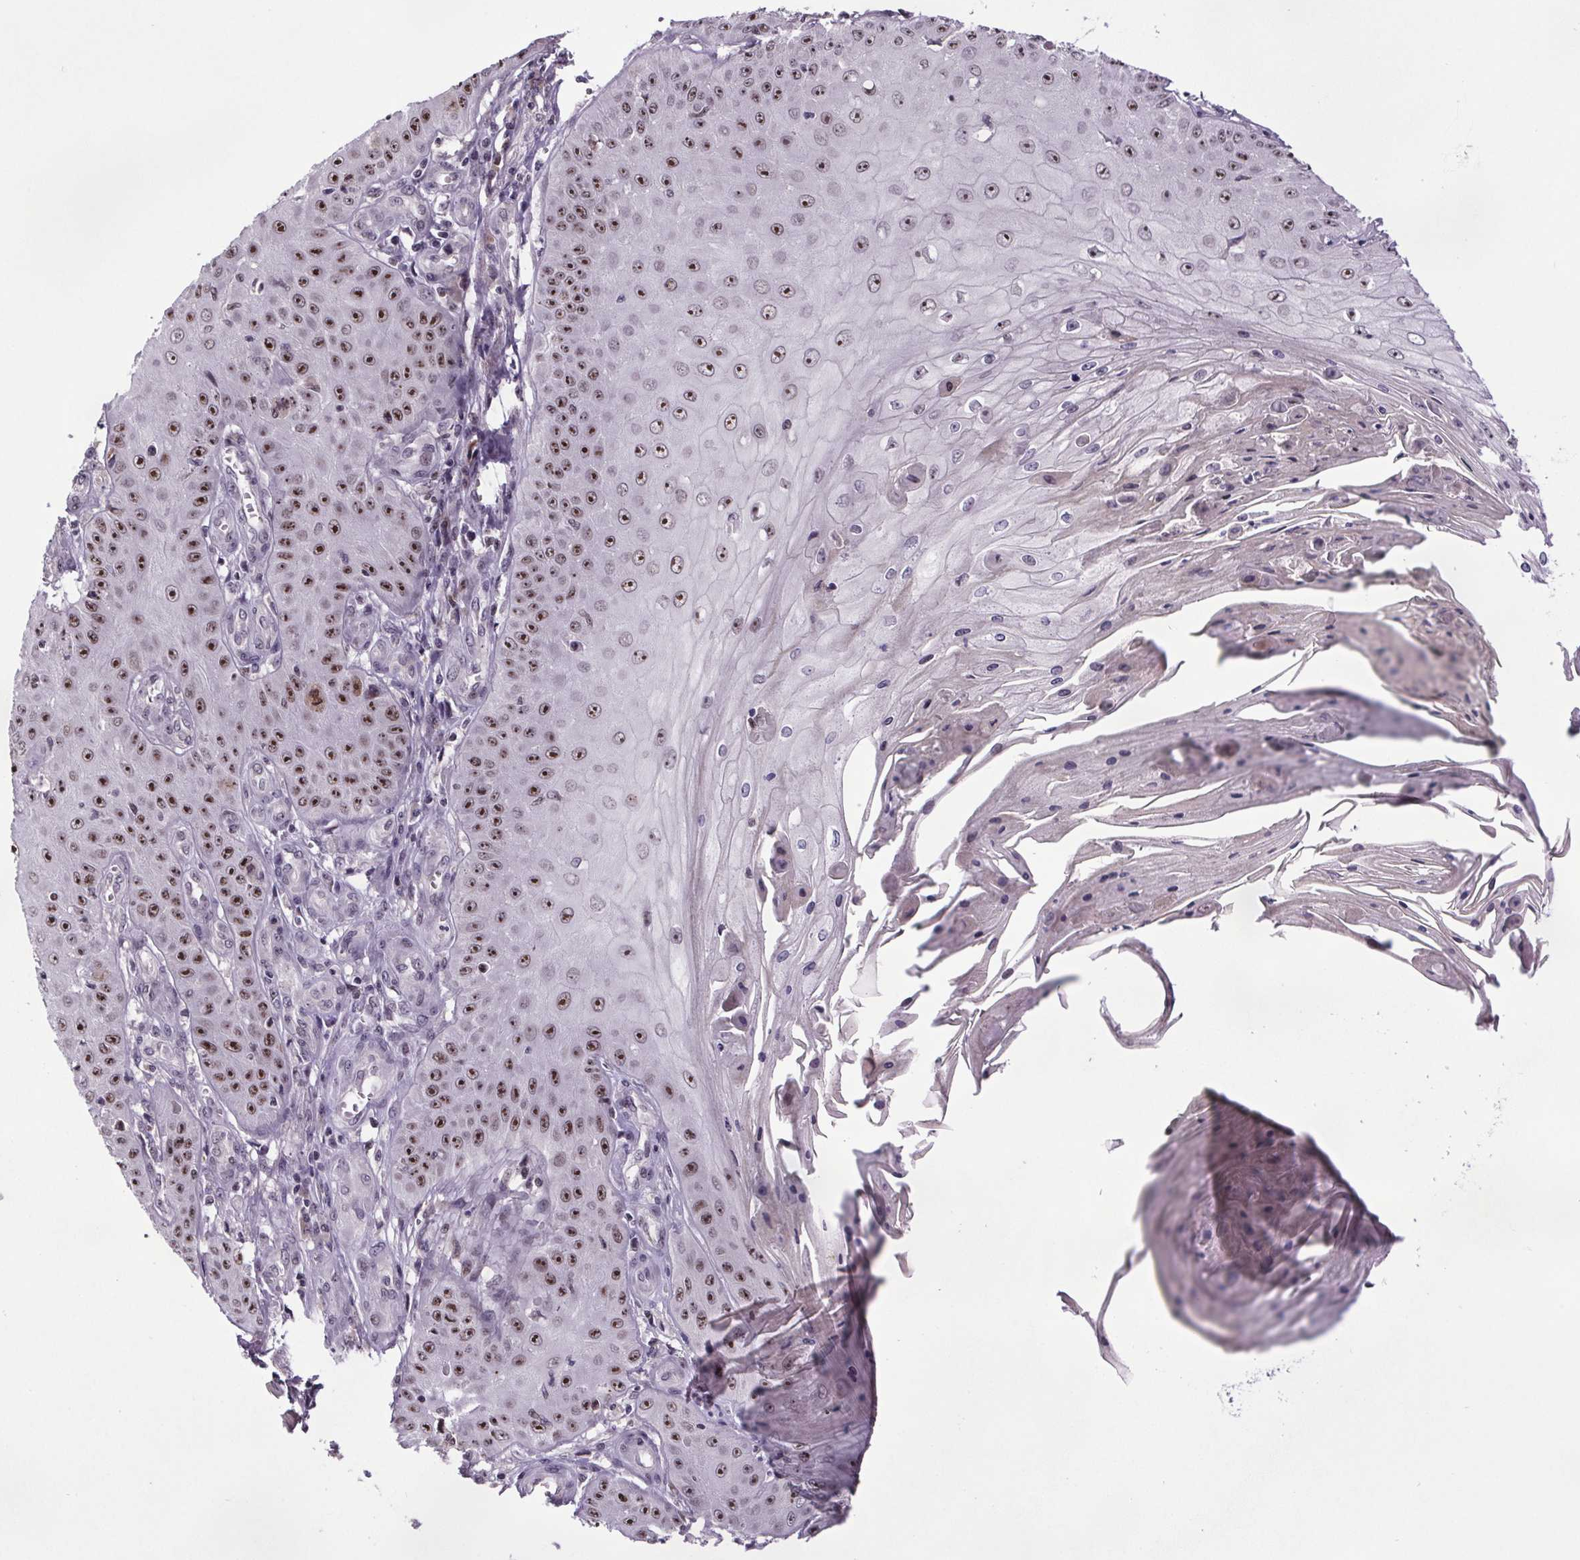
{"staining": {"intensity": "strong", "quantity": "25%-75%", "location": "nuclear"}, "tissue": "skin cancer", "cell_type": "Tumor cells", "image_type": "cancer", "snomed": [{"axis": "morphology", "description": "Squamous cell carcinoma, NOS"}, {"axis": "topography", "description": "Skin"}], "caption": "Immunohistochemical staining of skin squamous cell carcinoma demonstrates high levels of strong nuclear staining in approximately 25%-75% of tumor cells.", "gene": "ATMIN", "patient": {"sex": "male", "age": 70}}